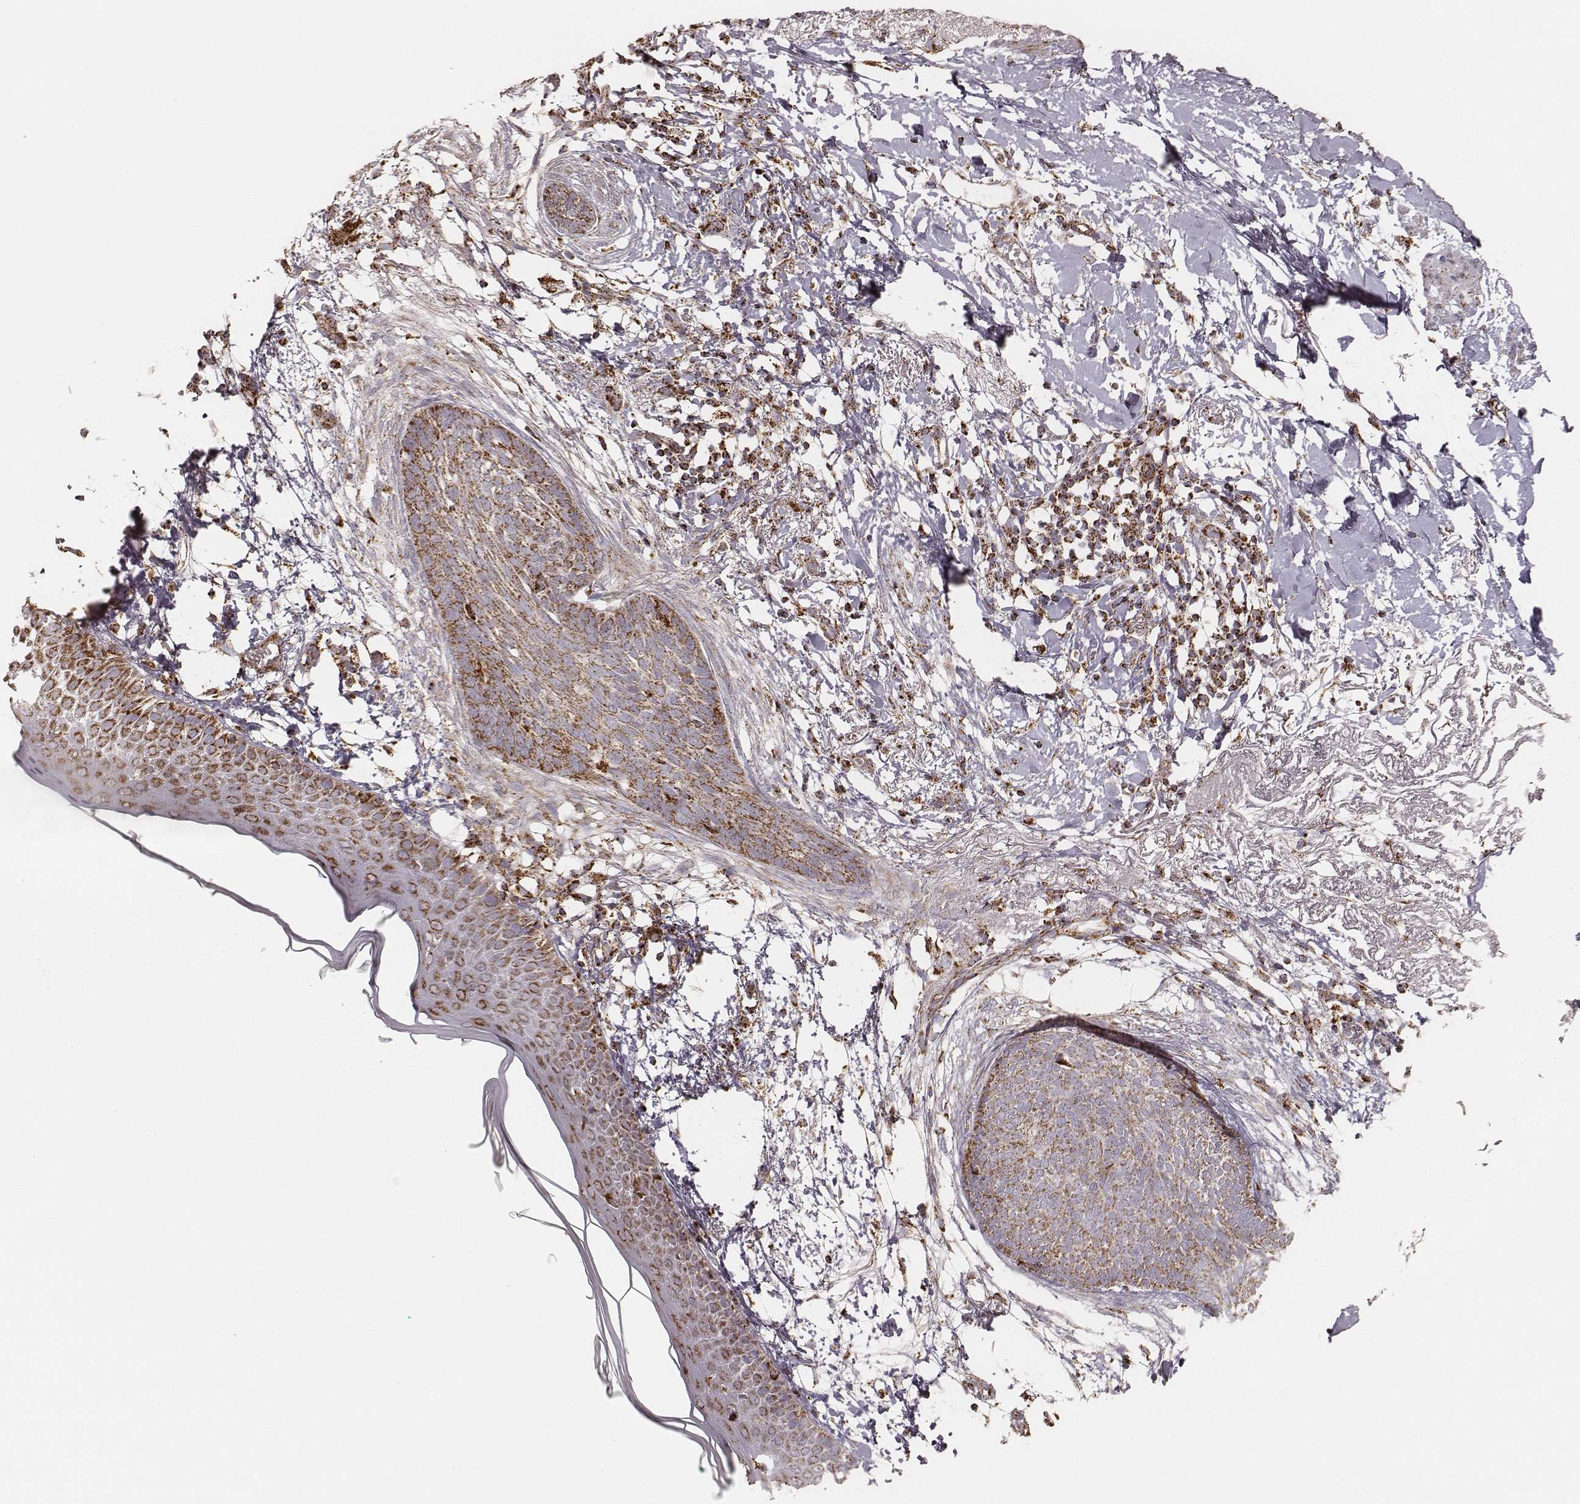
{"staining": {"intensity": "moderate", "quantity": ">75%", "location": "cytoplasmic/membranous"}, "tissue": "skin cancer", "cell_type": "Tumor cells", "image_type": "cancer", "snomed": [{"axis": "morphology", "description": "Normal tissue, NOS"}, {"axis": "morphology", "description": "Basal cell carcinoma"}, {"axis": "topography", "description": "Skin"}], "caption": "A brown stain labels moderate cytoplasmic/membranous staining of a protein in human skin cancer (basal cell carcinoma) tumor cells.", "gene": "CS", "patient": {"sex": "male", "age": 84}}